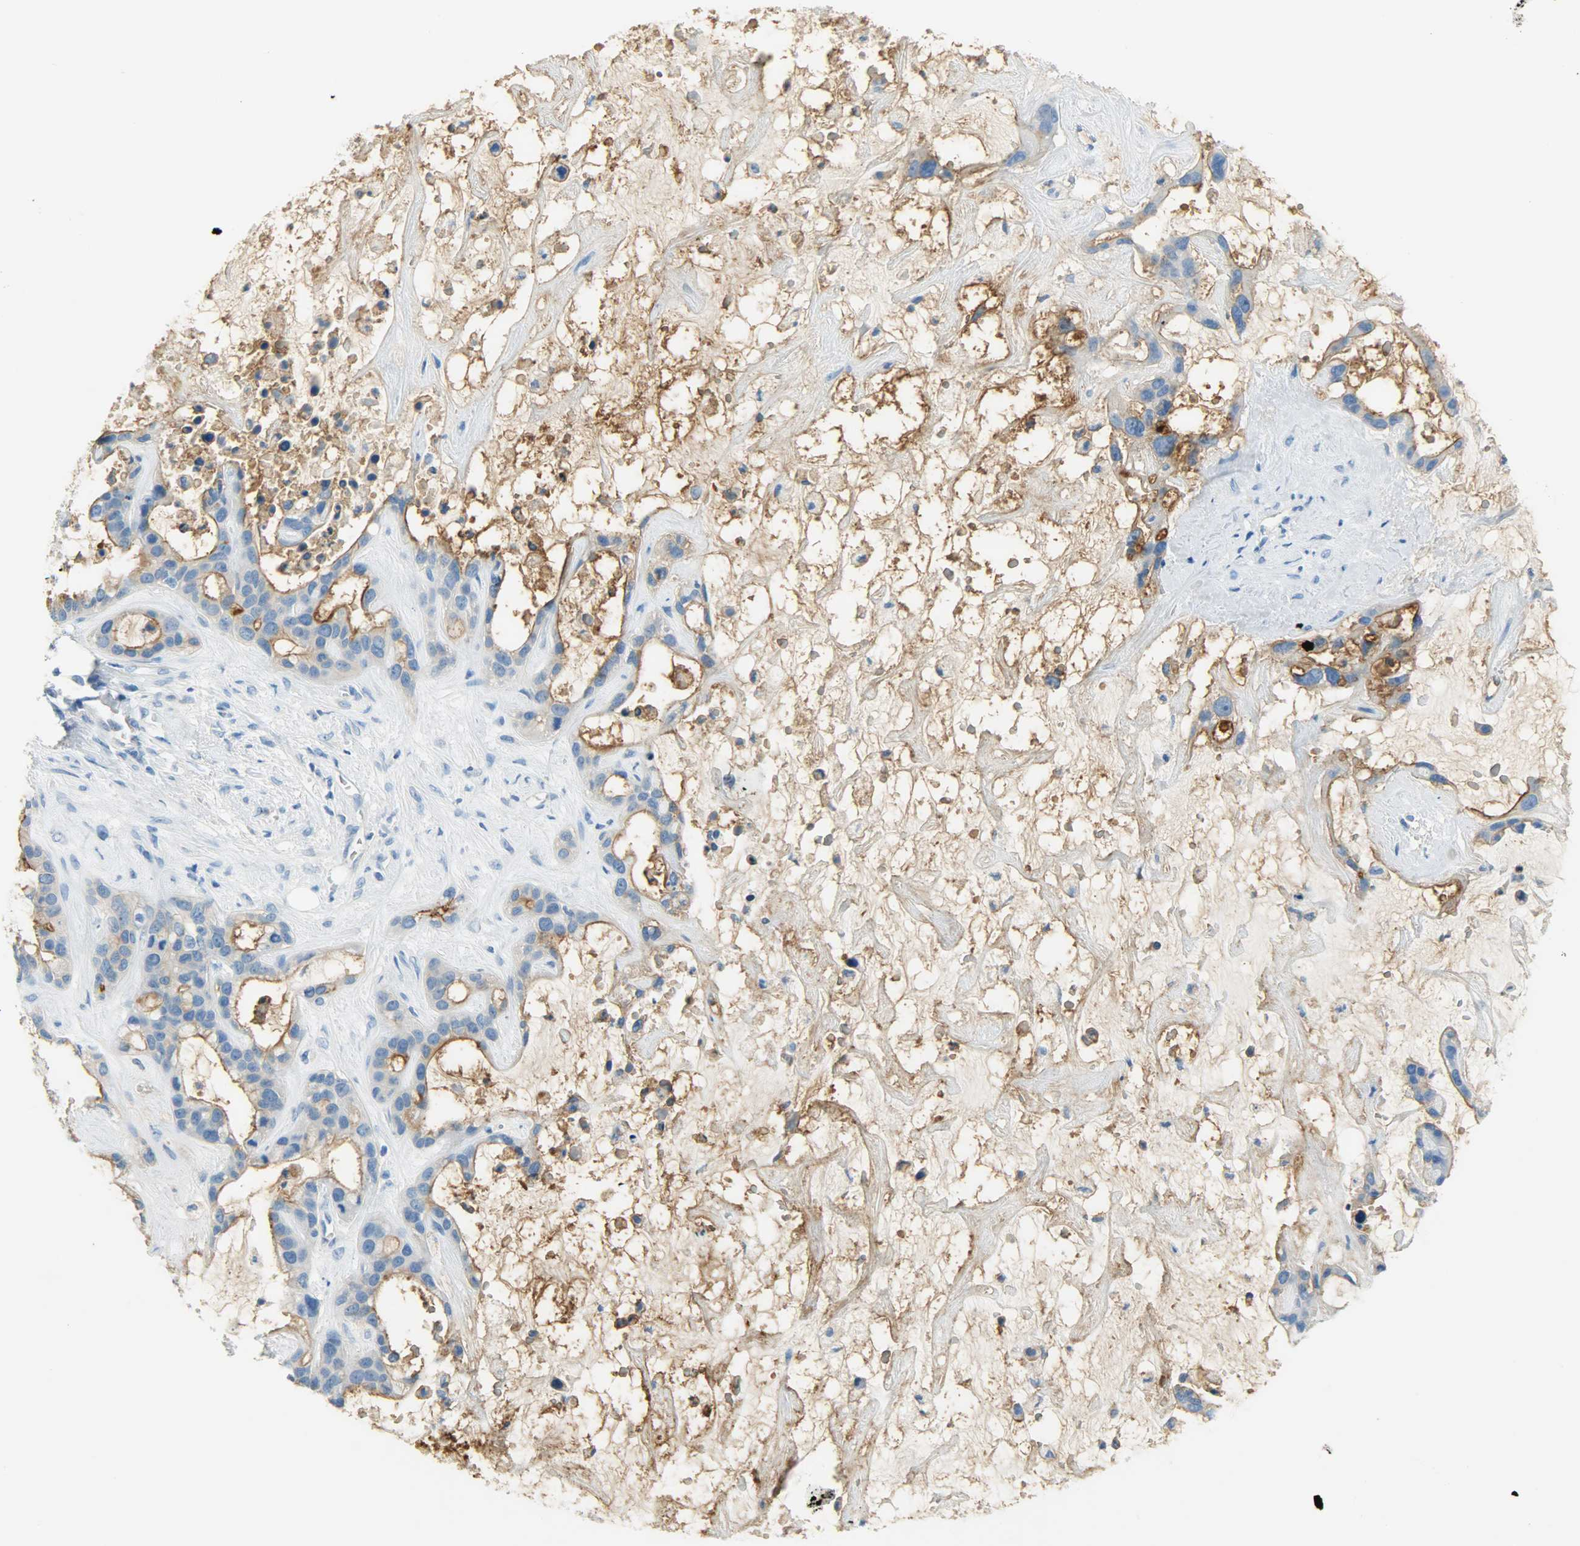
{"staining": {"intensity": "strong", "quantity": ">75%", "location": "cytoplasmic/membranous"}, "tissue": "liver cancer", "cell_type": "Tumor cells", "image_type": "cancer", "snomed": [{"axis": "morphology", "description": "Cholangiocarcinoma"}, {"axis": "topography", "description": "Liver"}], "caption": "This image reveals immunohistochemistry (IHC) staining of liver cancer, with high strong cytoplasmic/membranous positivity in approximately >75% of tumor cells.", "gene": "PROM1", "patient": {"sex": "female", "age": 65}}